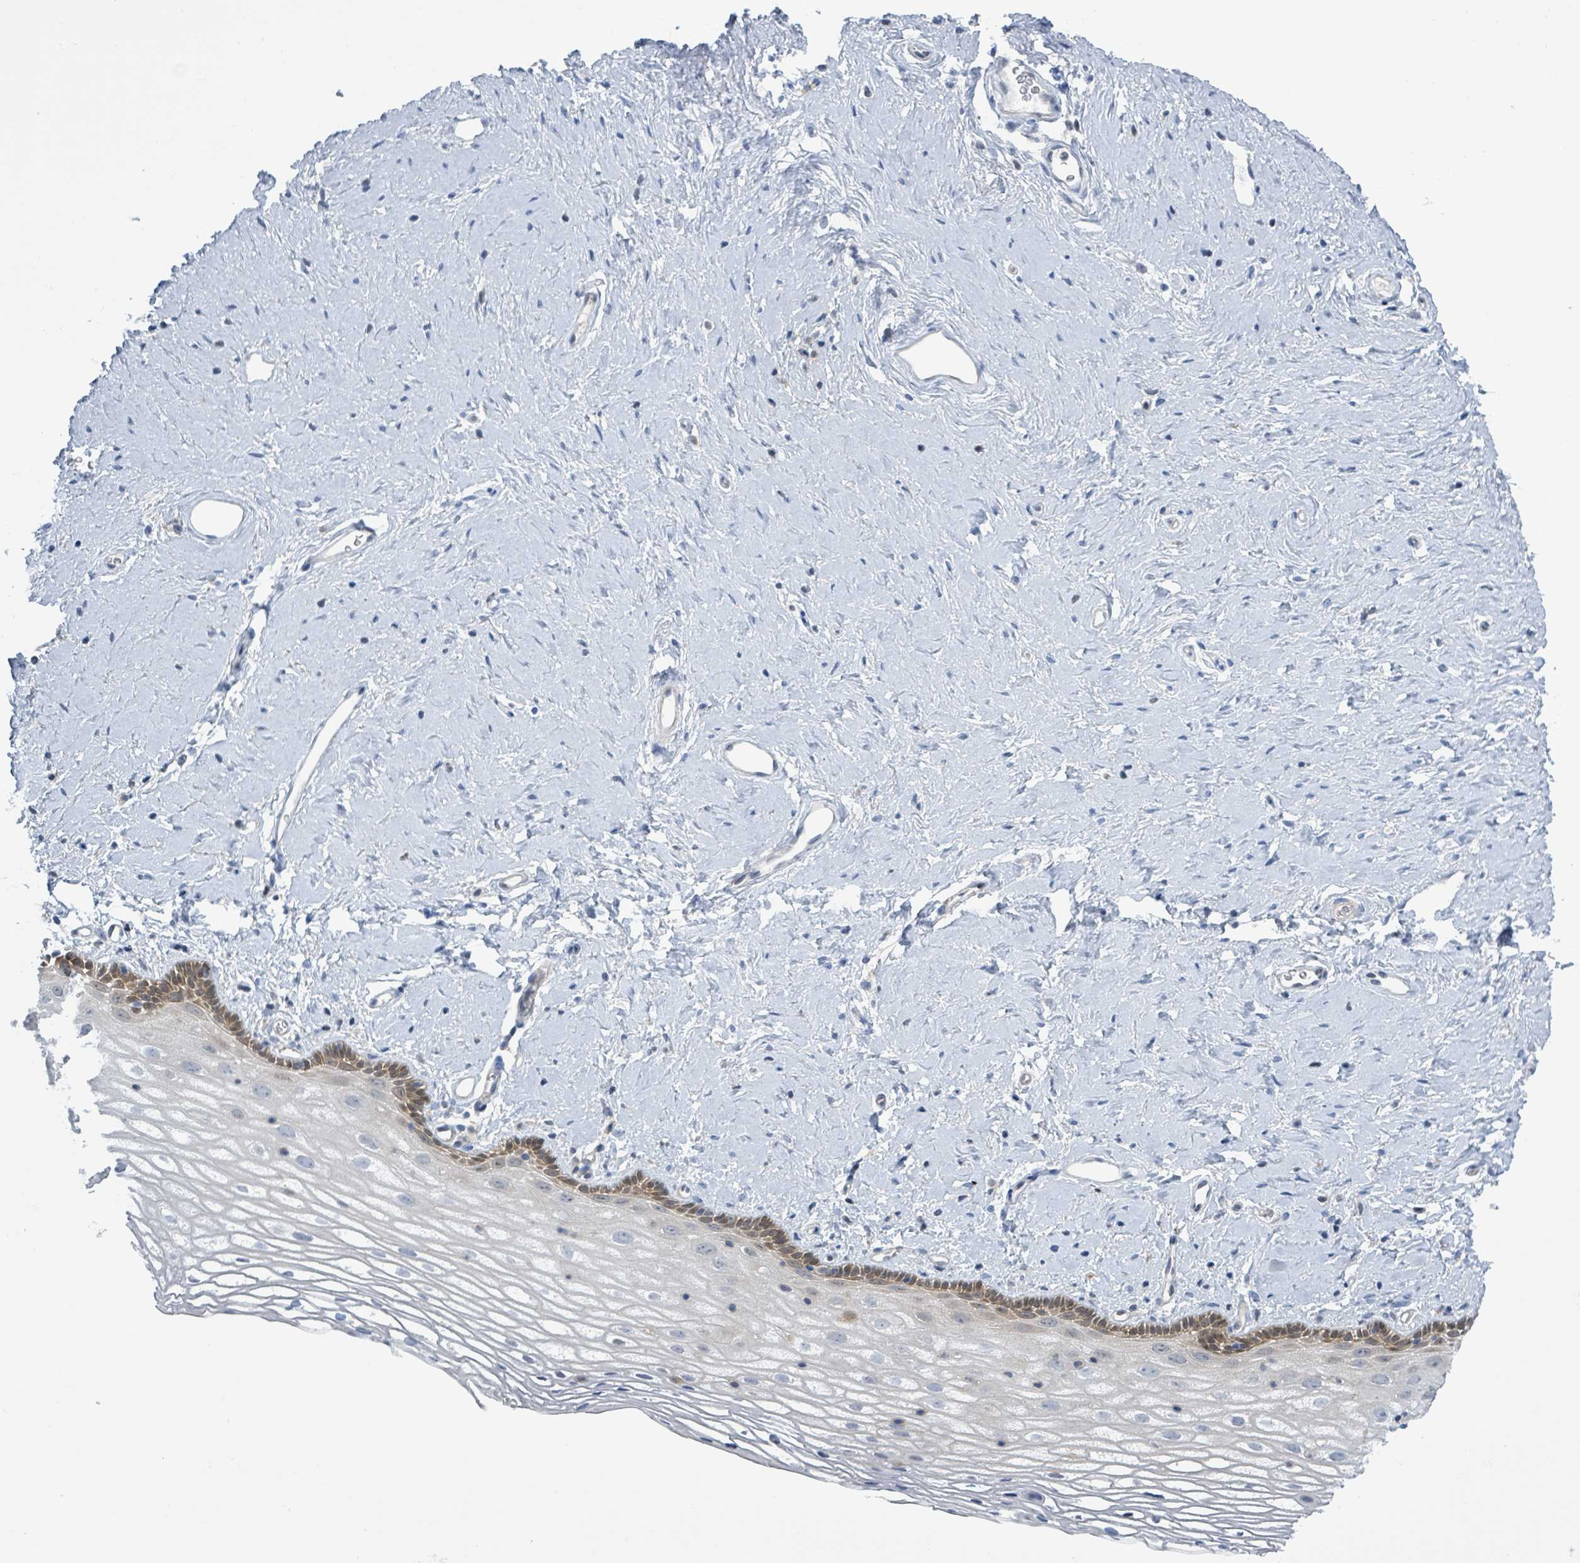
{"staining": {"intensity": "moderate", "quantity": "<25%", "location": "cytoplasmic/membranous,nuclear"}, "tissue": "vagina", "cell_type": "Squamous epithelial cells", "image_type": "normal", "snomed": [{"axis": "morphology", "description": "Normal tissue, NOS"}, {"axis": "morphology", "description": "Adenocarcinoma, NOS"}, {"axis": "topography", "description": "Rectum"}, {"axis": "topography", "description": "Vagina"}], "caption": "This is a micrograph of immunohistochemistry (IHC) staining of unremarkable vagina, which shows moderate positivity in the cytoplasmic/membranous,nuclear of squamous epithelial cells.", "gene": "DGKZ", "patient": {"sex": "female", "age": 71}}